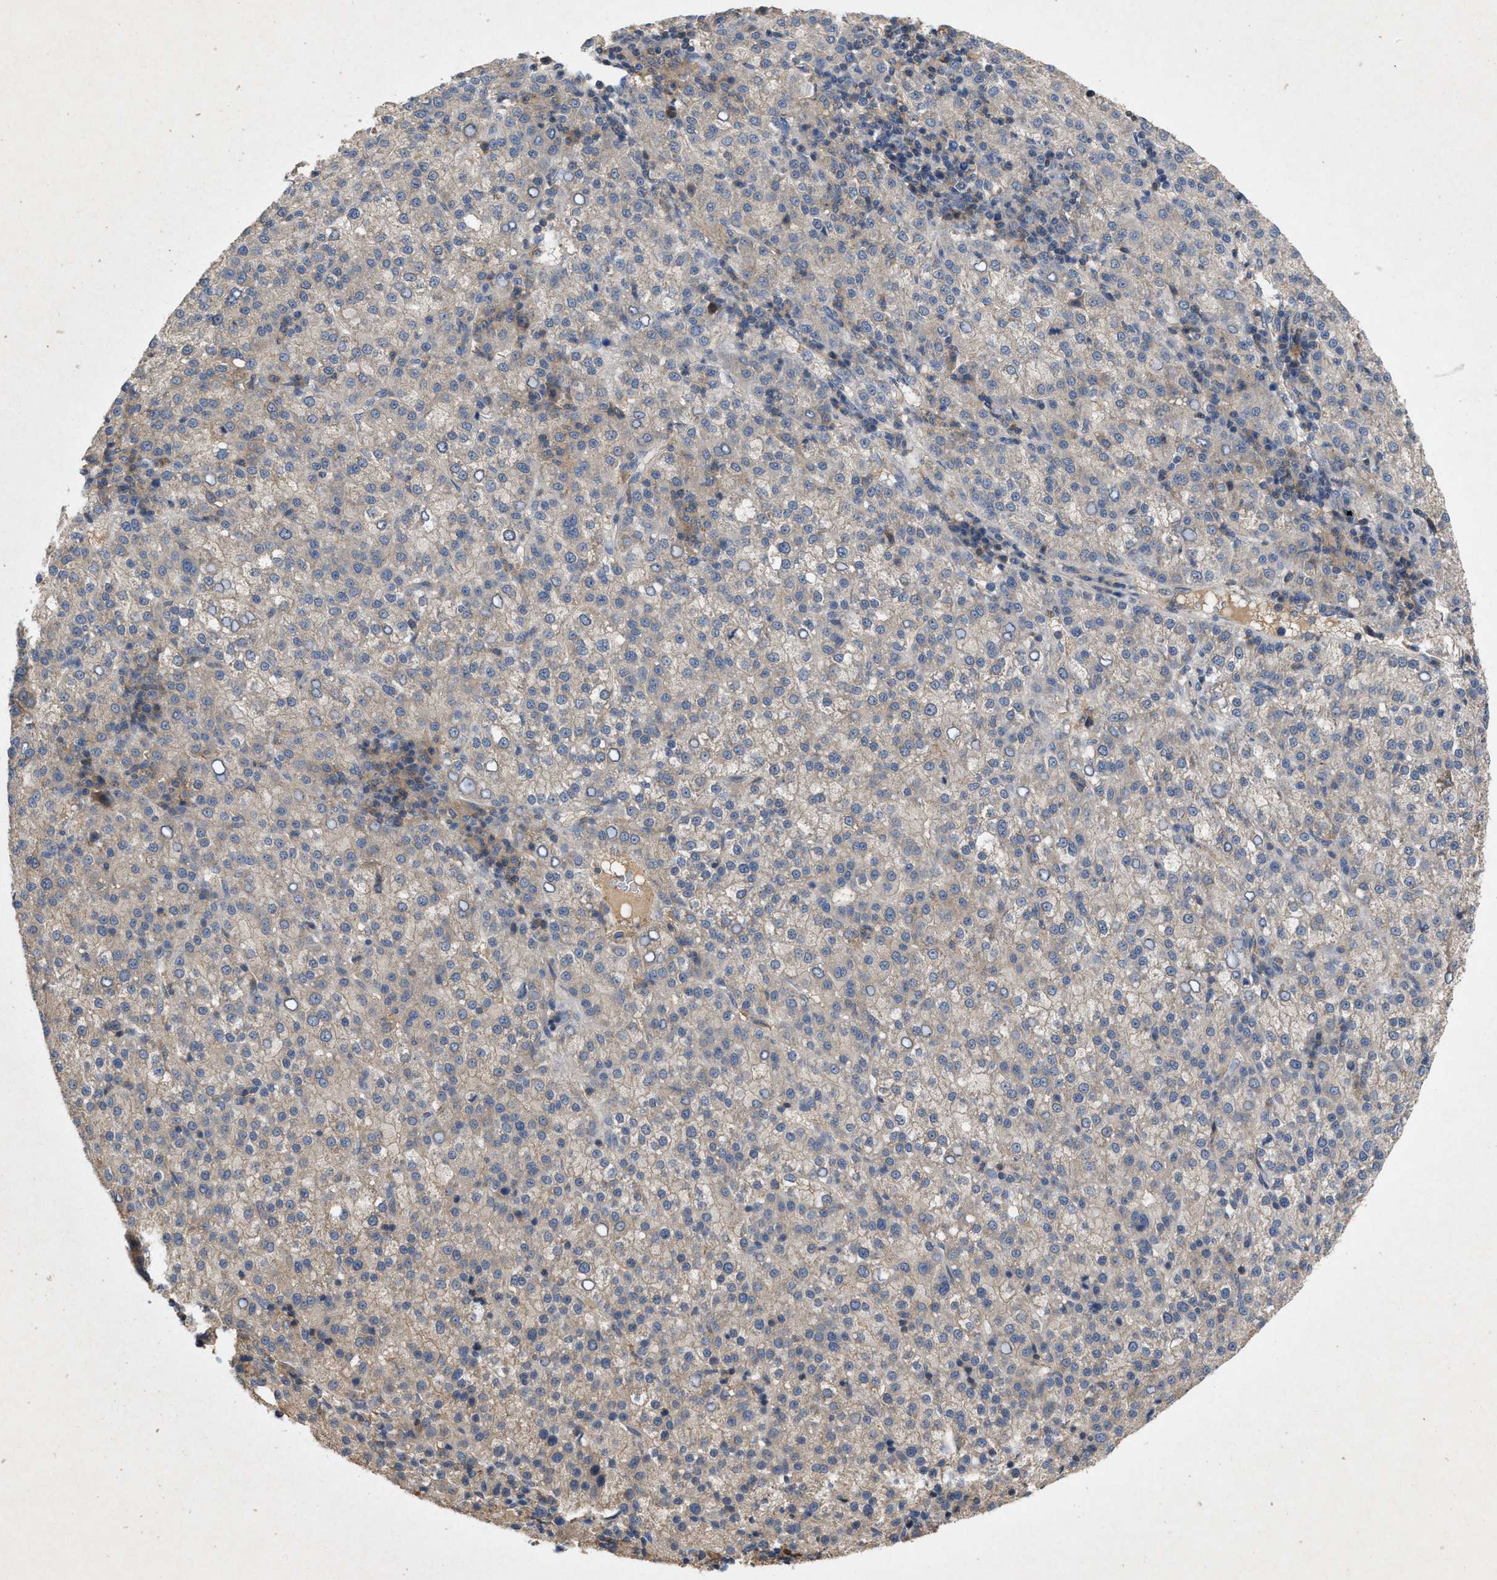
{"staining": {"intensity": "weak", "quantity": "<25%", "location": "cytoplasmic/membranous"}, "tissue": "liver cancer", "cell_type": "Tumor cells", "image_type": "cancer", "snomed": [{"axis": "morphology", "description": "Carcinoma, Hepatocellular, NOS"}, {"axis": "topography", "description": "Liver"}], "caption": "There is no significant positivity in tumor cells of liver cancer.", "gene": "LPAR2", "patient": {"sex": "female", "age": 58}}